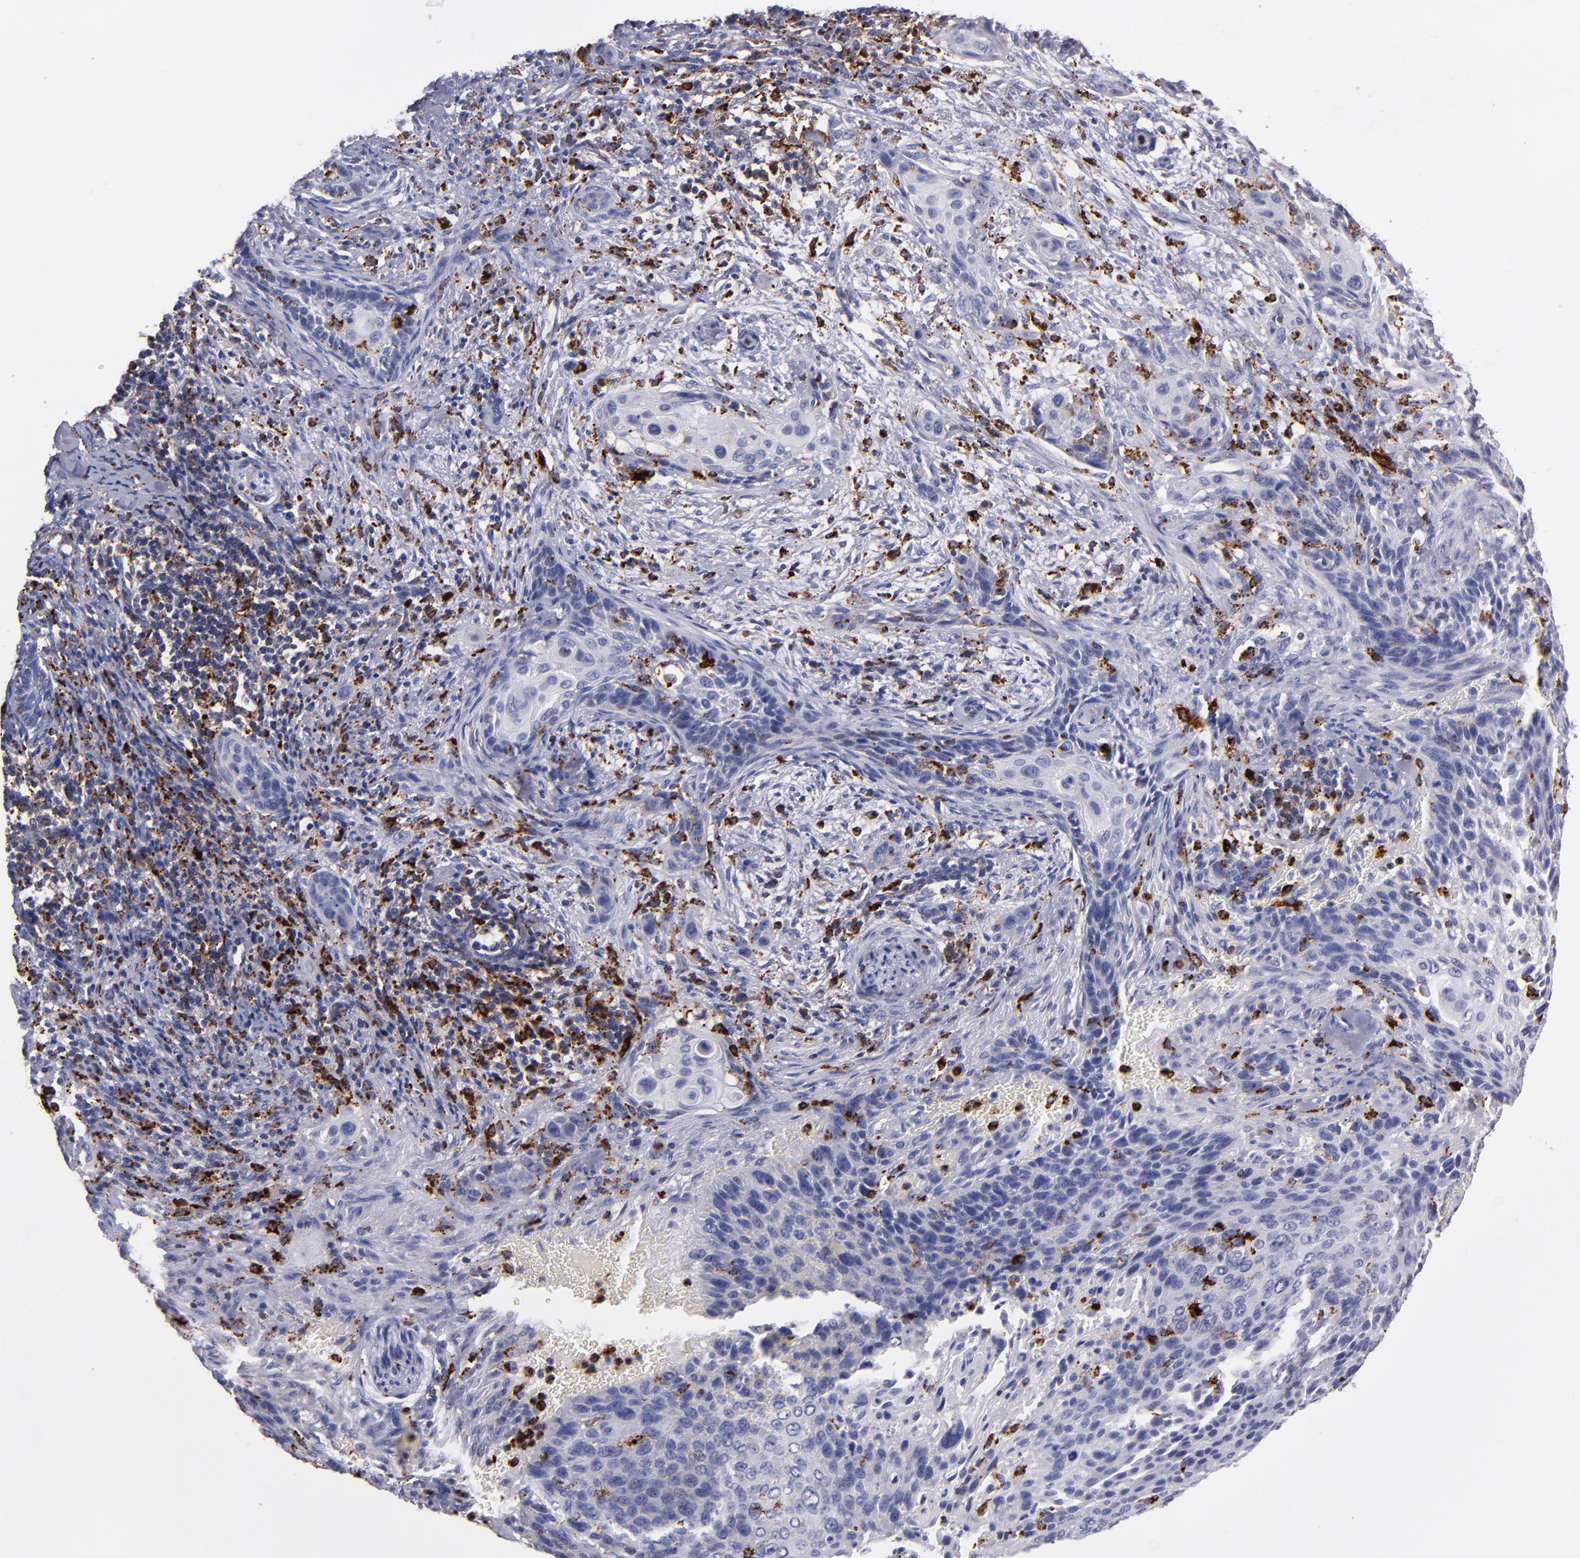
{"staining": {"intensity": "moderate", "quantity": "<25%", "location": "cytoplasmic/membranous"}, "tissue": "cervical cancer", "cell_type": "Tumor cells", "image_type": "cancer", "snomed": [{"axis": "morphology", "description": "Squamous cell carcinoma, NOS"}, {"axis": "topography", "description": "Cervix"}], "caption": "This is a micrograph of IHC staining of cervical squamous cell carcinoma, which shows moderate positivity in the cytoplasmic/membranous of tumor cells.", "gene": "CTSS", "patient": {"sex": "female", "age": 33}}